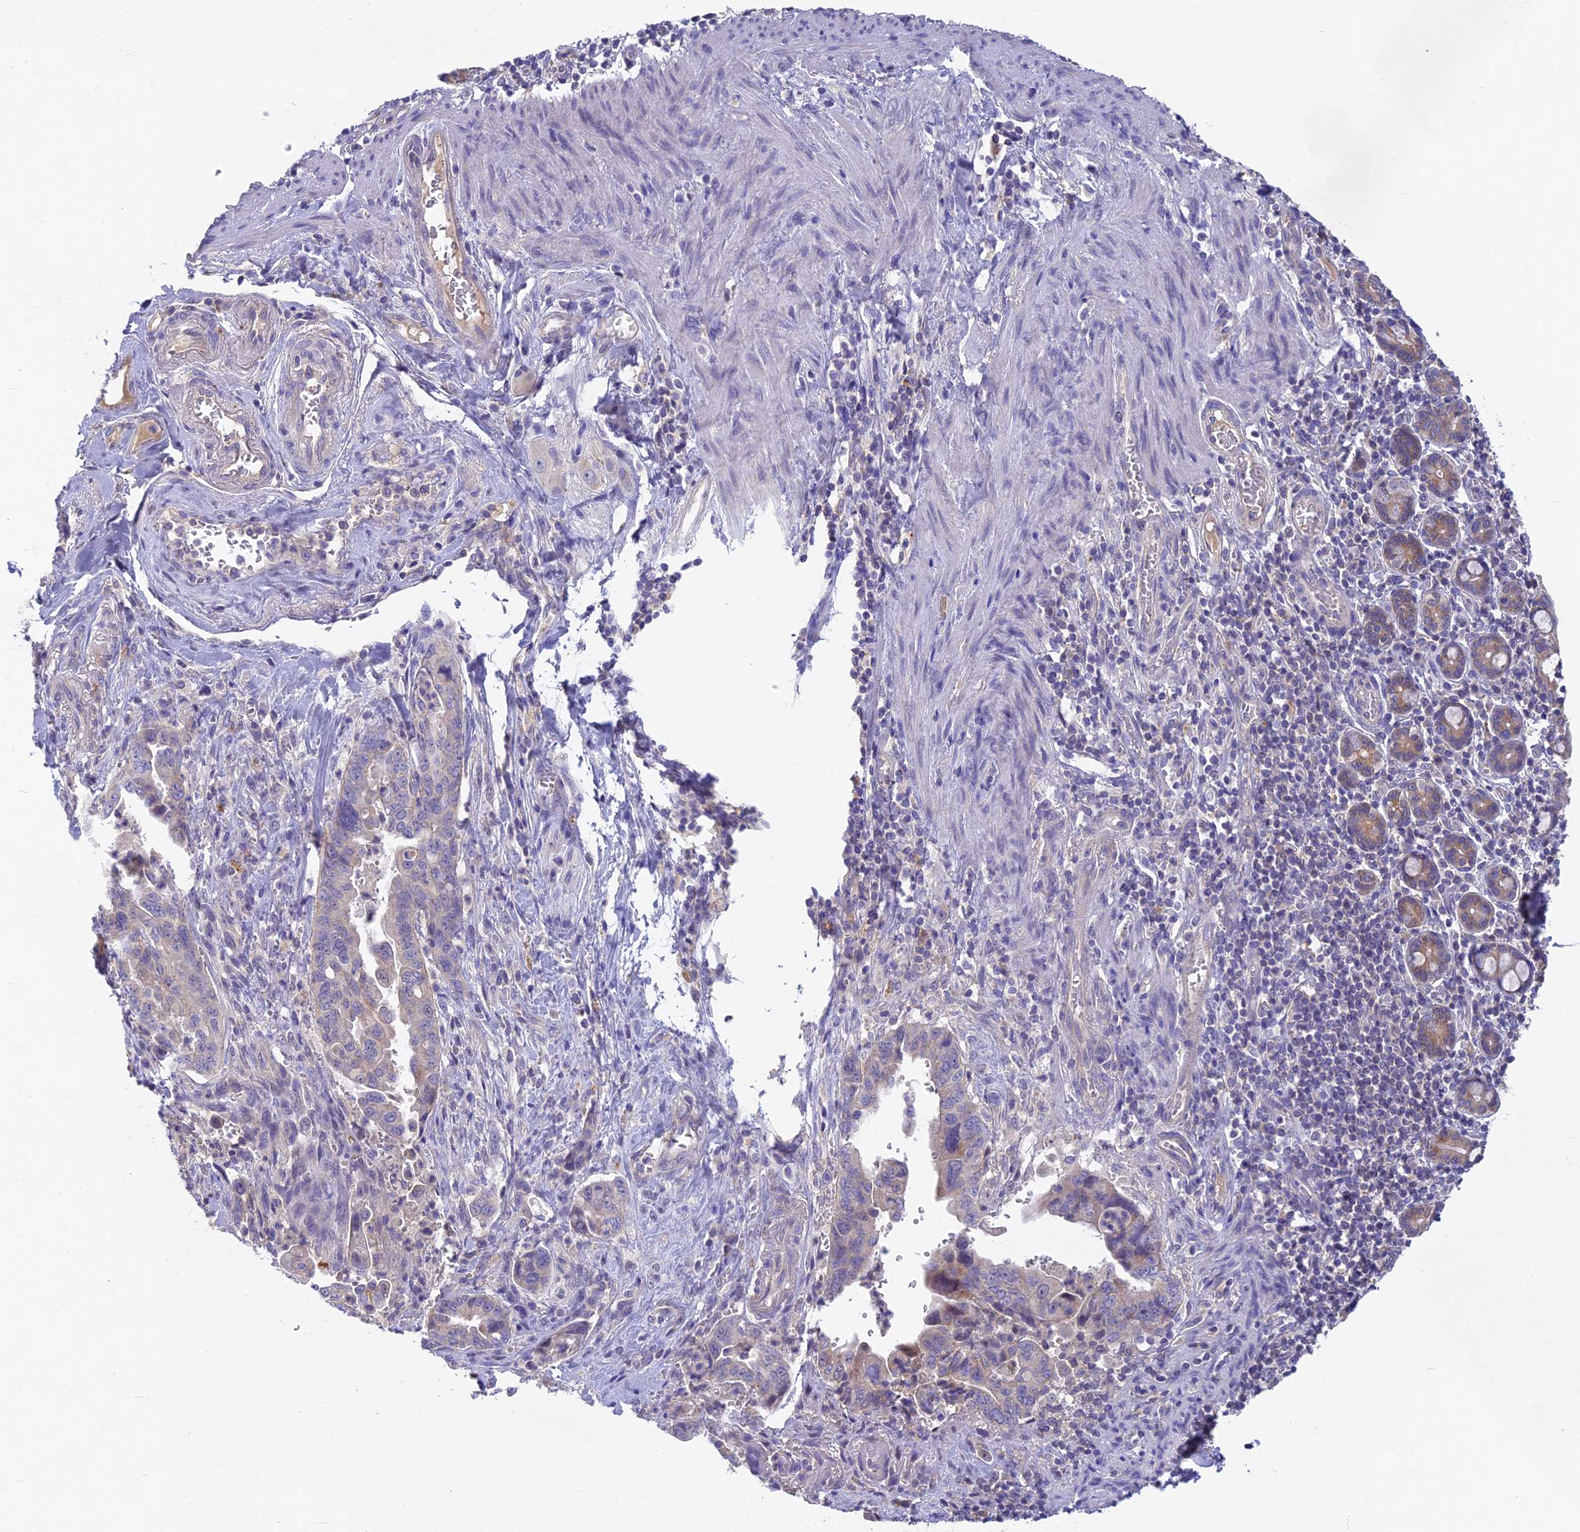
{"staining": {"intensity": "moderate", "quantity": "25%-75%", "location": "cytoplasmic/membranous"}, "tissue": "pancreatic cancer", "cell_type": "Tumor cells", "image_type": "cancer", "snomed": [{"axis": "morphology", "description": "Adenocarcinoma, NOS"}, {"axis": "topography", "description": "Pancreas"}], "caption": "Adenocarcinoma (pancreatic) was stained to show a protein in brown. There is medium levels of moderate cytoplasmic/membranous staining in about 25%-75% of tumor cells.", "gene": "PZP", "patient": {"sex": "male", "age": 70}}